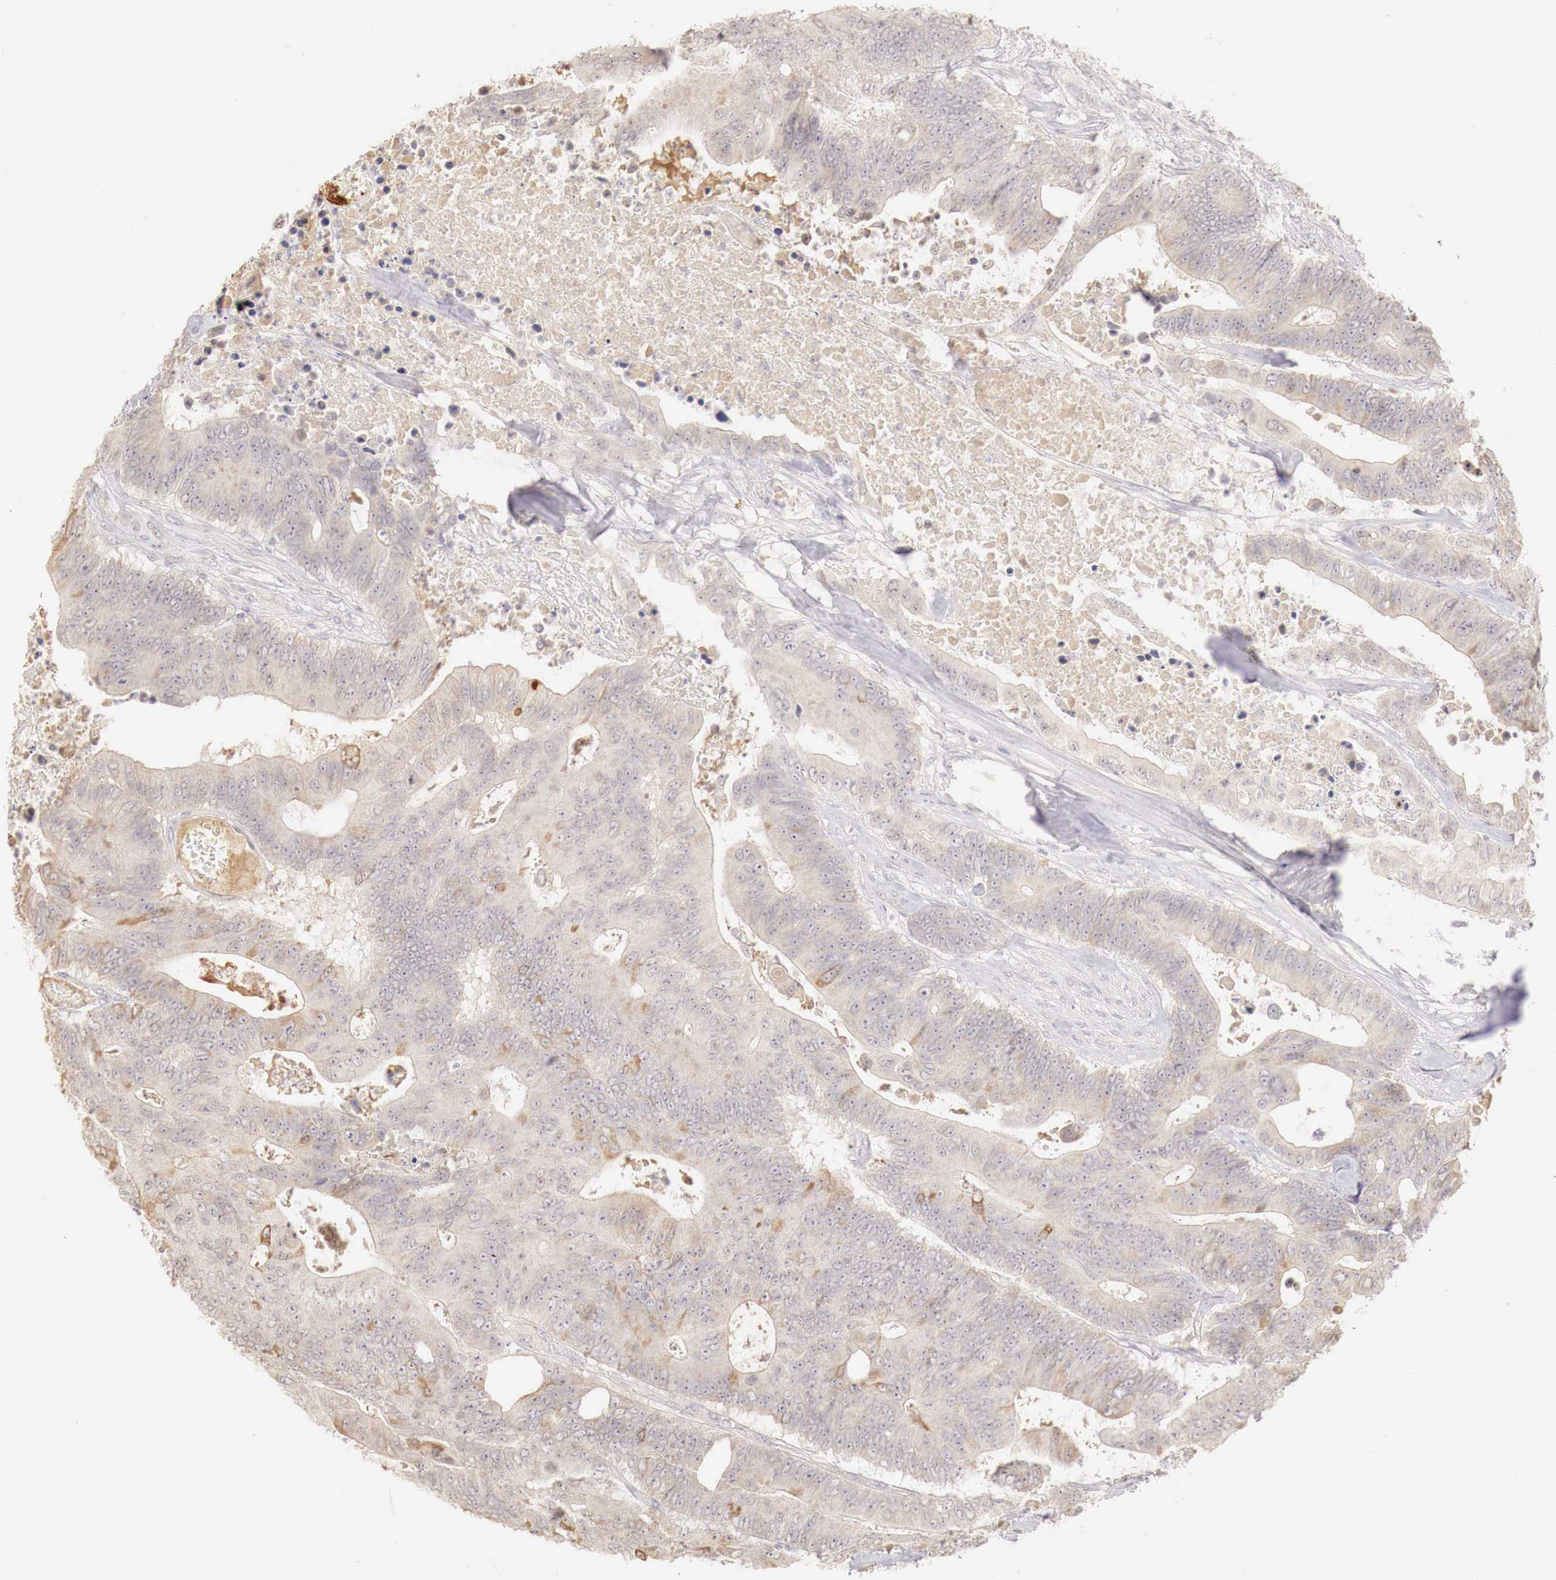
{"staining": {"intensity": "weak", "quantity": "25%-75%", "location": "cytoplasmic/membranous"}, "tissue": "colorectal cancer", "cell_type": "Tumor cells", "image_type": "cancer", "snomed": [{"axis": "morphology", "description": "Adenocarcinoma, NOS"}, {"axis": "topography", "description": "Colon"}], "caption": "Immunohistochemical staining of adenocarcinoma (colorectal) displays weak cytoplasmic/membranous protein staining in about 25%-75% of tumor cells.", "gene": "GATA1", "patient": {"sex": "male", "age": 65}}